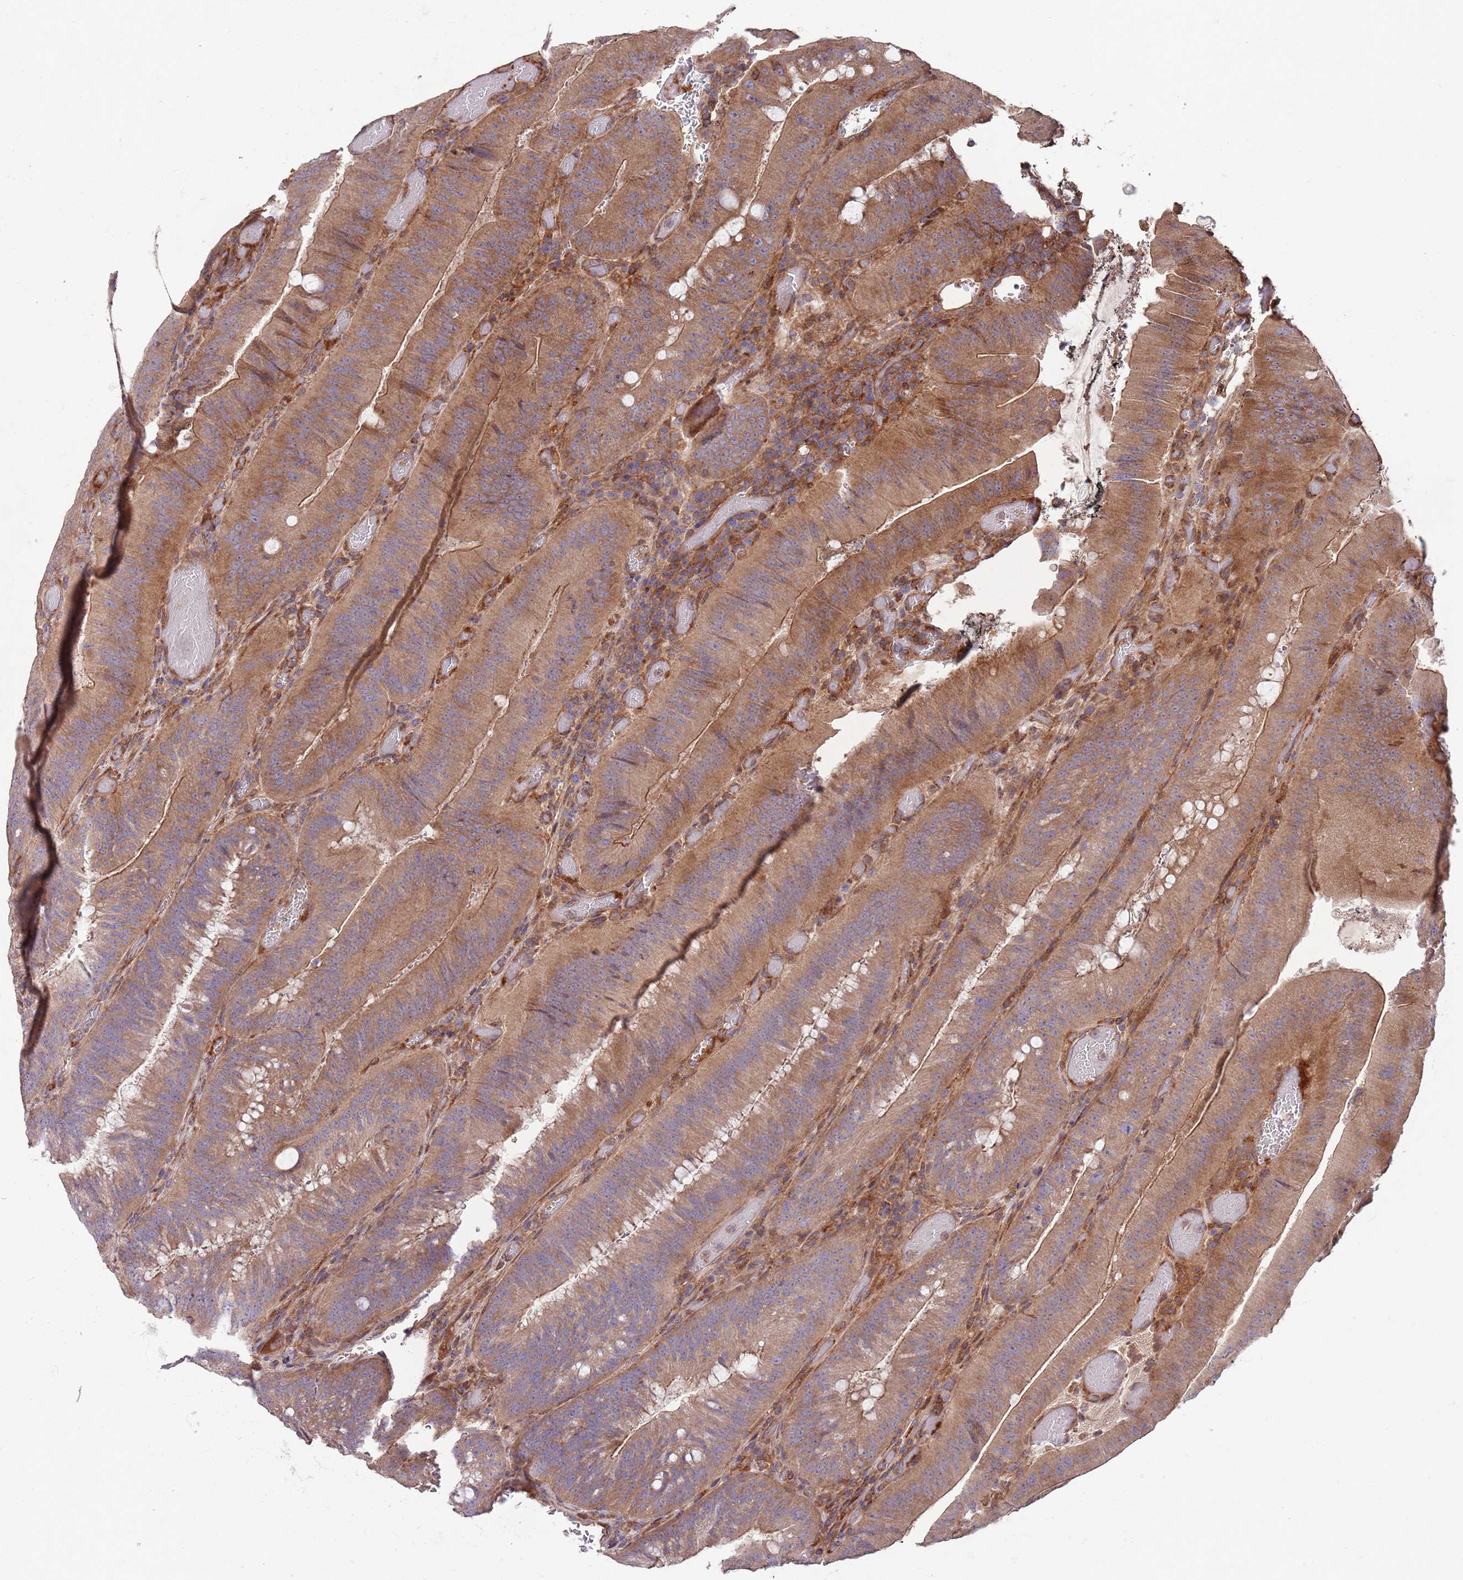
{"staining": {"intensity": "moderate", "quantity": ">75%", "location": "cytoplasmic/membranous"}, "tissue": "colorectal cancer", "cell_type": "Tumor cells", "image_type": "cancer", "snomed": [{"axis": "morphology", "description": "Adenocarcinoma, NOS"}, {"axis": "topography", "description": "Colon"}], "caption": "Protein staining by IHC demonstrates moderate cytoplasmic/membranous expression in about >75% of tumor cells in colorectal cancer (adenocarcinoma).", "gene": "RNF19B", "patient": {"sex": "female", "age": 43}}